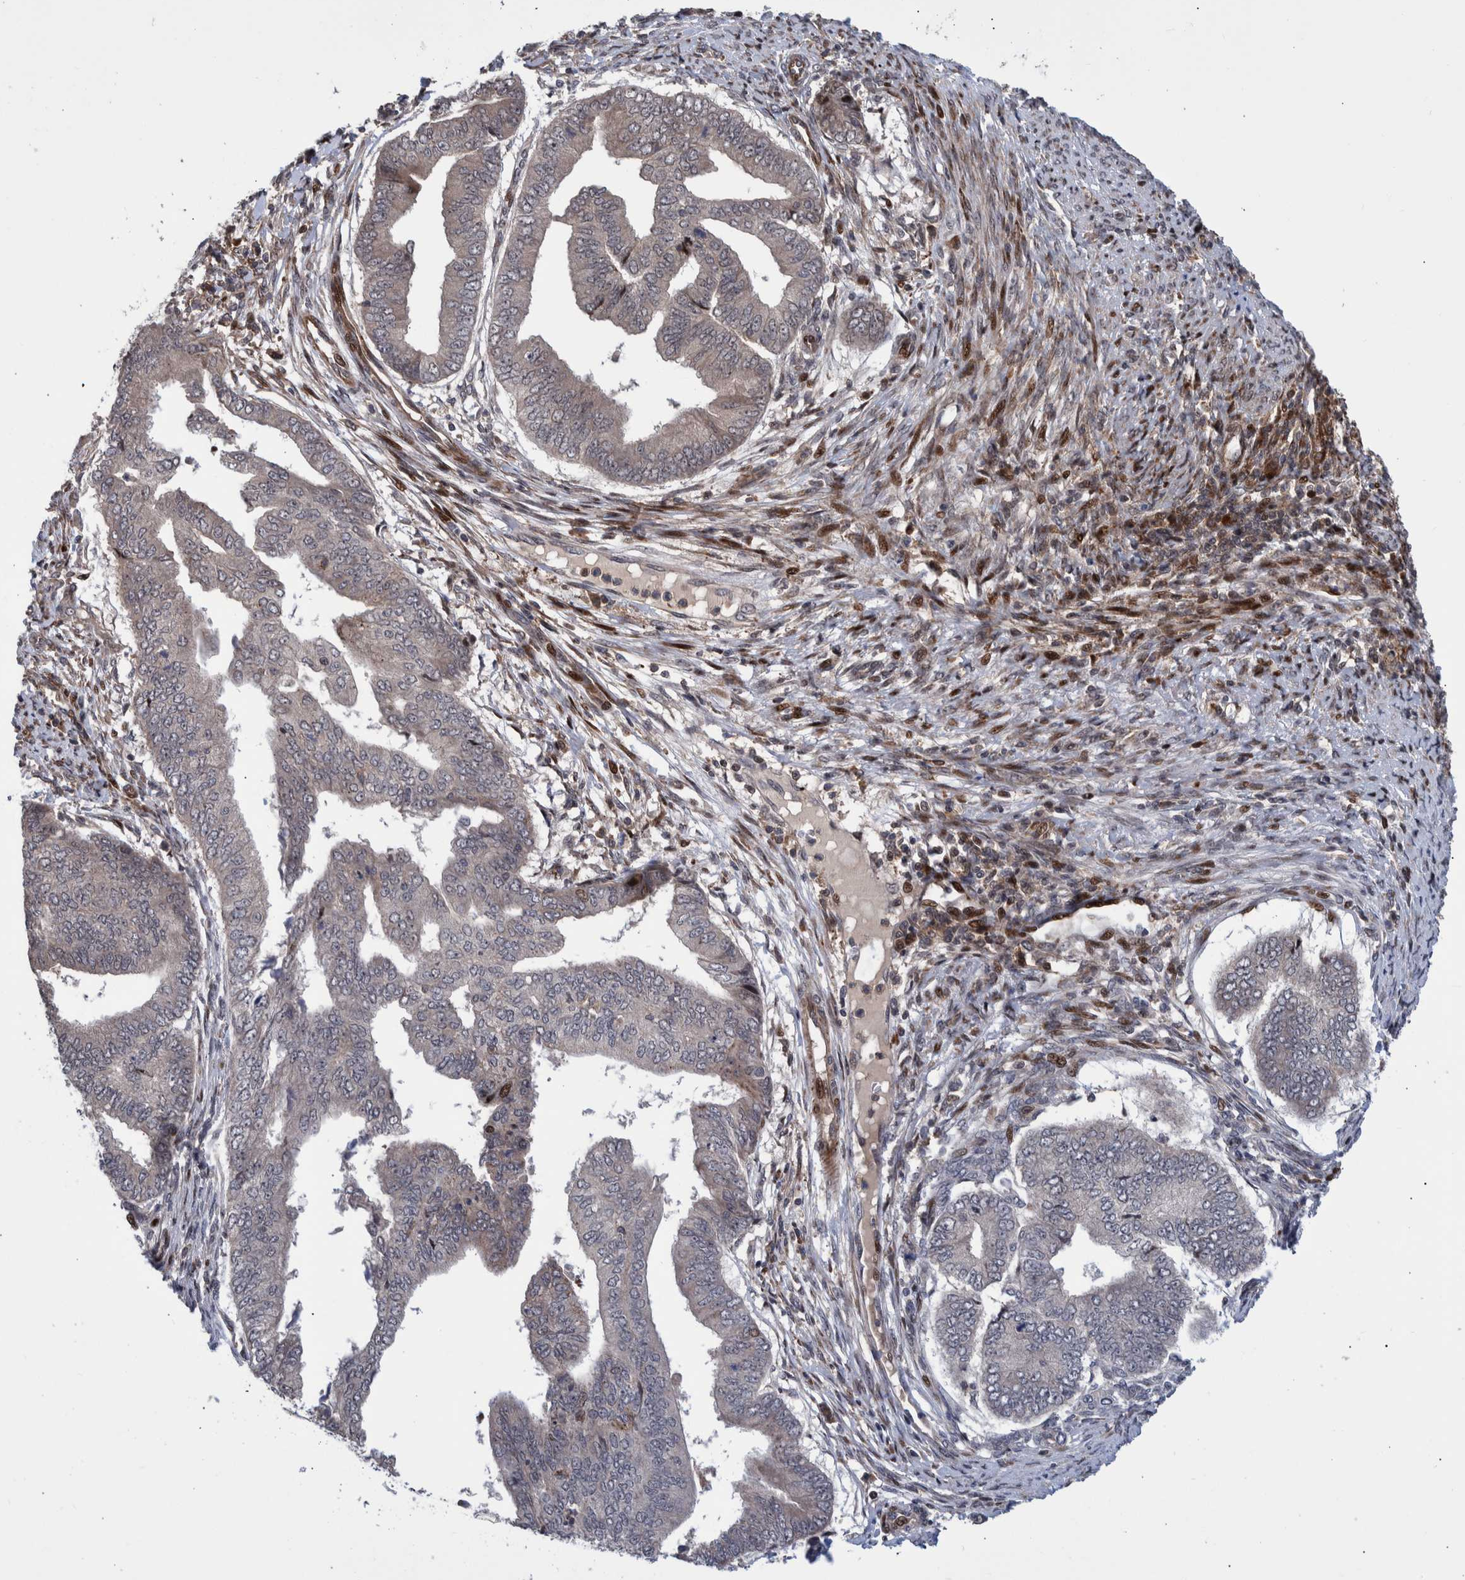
{"staining": {"intensity": "negative", "quantity": "none", "location": "none"}, "tissue": "endometrial cancer", "cell_type": "Tumor cells", "image_type": "cancer", "snomed": [{"axis": "morphology", "description": "Polyp, NOS"}, {"axis": "morphology", "description": "Adenocarcinoma, NOS"}, {"axis": "morphology", "description": "Adenoma, NOS"}, {"axis": "topography", "description": "Endometrium"}], "caption": "IHC of human endometrial polyp exhibits no positivity in tumor cells.", "gene": "SHISA6", "patient": {"sex": "female", "age": 79}}